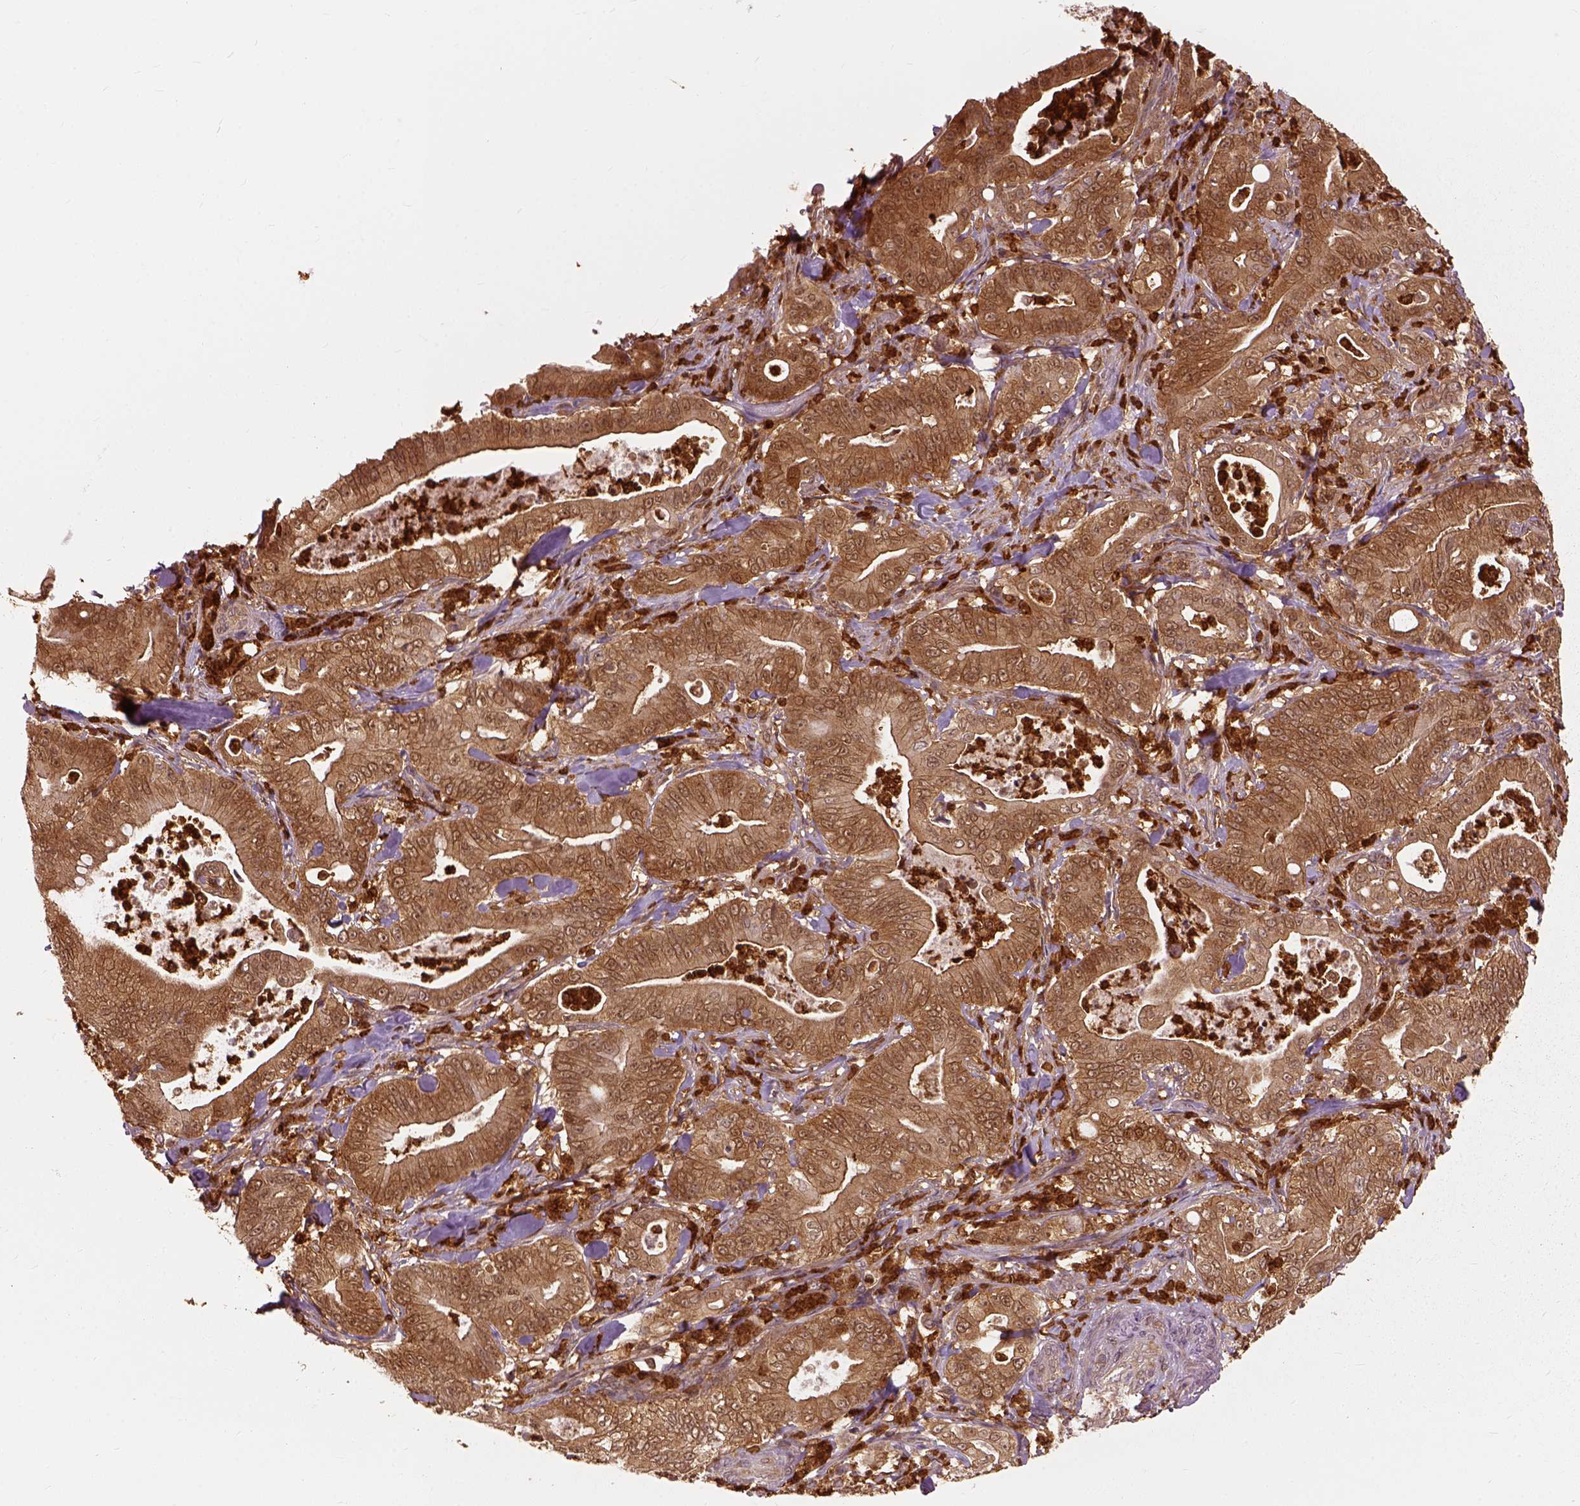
{"staining": {"intensity": "moderate", "quantity": ">75%", "location": "cytoplasmic/membranous"}, "tissue": "pancreatic cancer", "cell_type": "Tumor cells", "image_type": "cancer", "snomed": [{"axis": "morphology", "description": "Adenocarcinoma, NOS"}, {"axis": "topography", "description": "Pancreas"}], "caption": "Moderate cytoplasmic/membranous staining for a protein is present in approximately >75% of tumor cells of pancreatic cancer (adenocarcinoma) using IHC.", "gene": "GPI", "patient": {"sex": "male", "age": 71}}